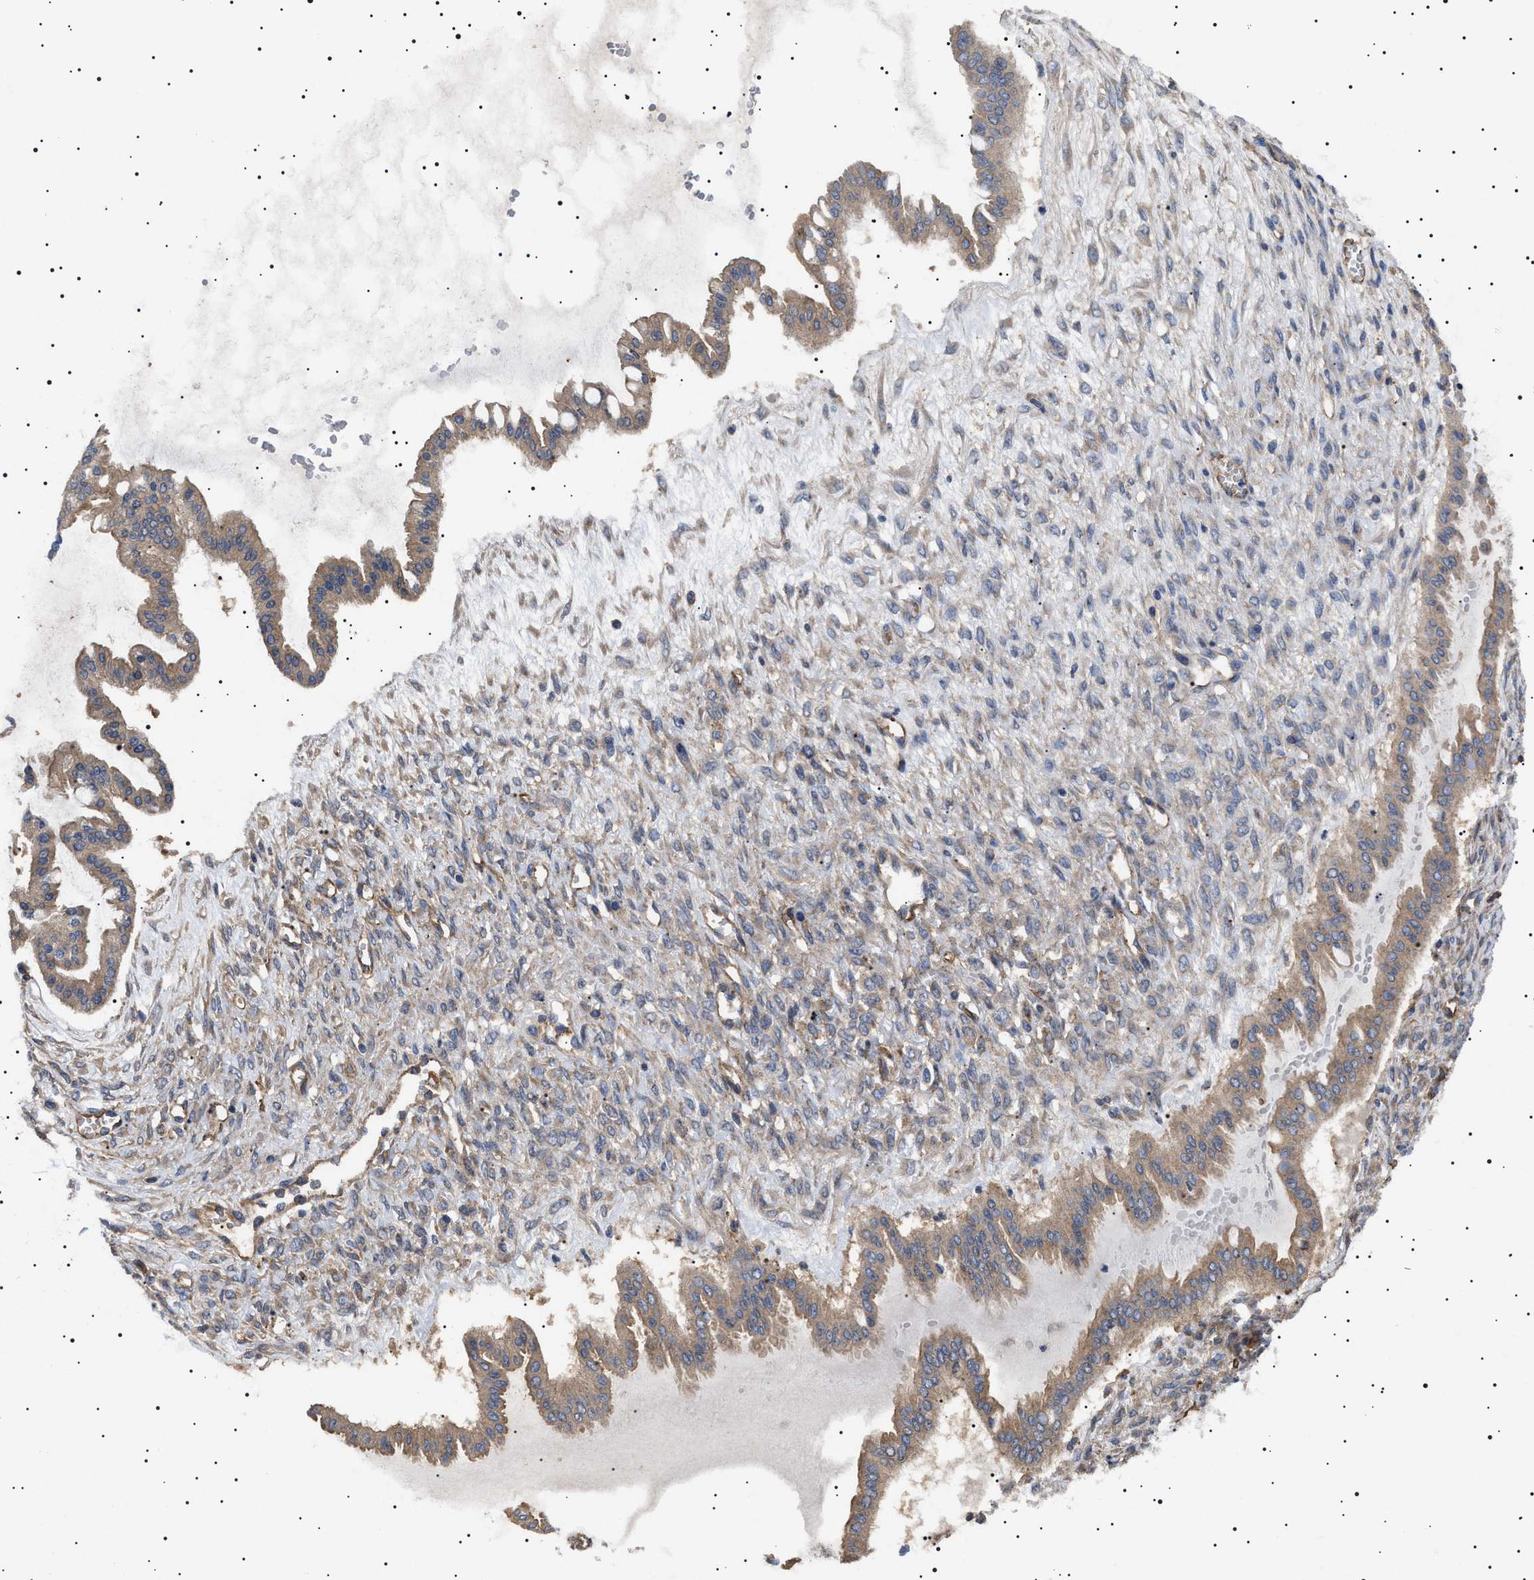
{"staining": {"intensity": "weak", "quantity": ">75%", "location": "cytoplasmic/membranous"}, "tissue": "ovarian cancer", "cell_type": "Tumor cells", "image_type": "cancer", "snomed": [{"axis": "morphology", "description": "Cystadenocarcinoma, mucinous, NOS"}, {"axis": "topography", "description": "Ovary"}], "caption": "Protein analysis of ovarian mucinous cystadenocarcinoma tissue displays weak cytoplasmic/membranous staining in about >75% of tumor cells.", "gene": "TPP2", "patient": {"sex": "female", "age": 73}}